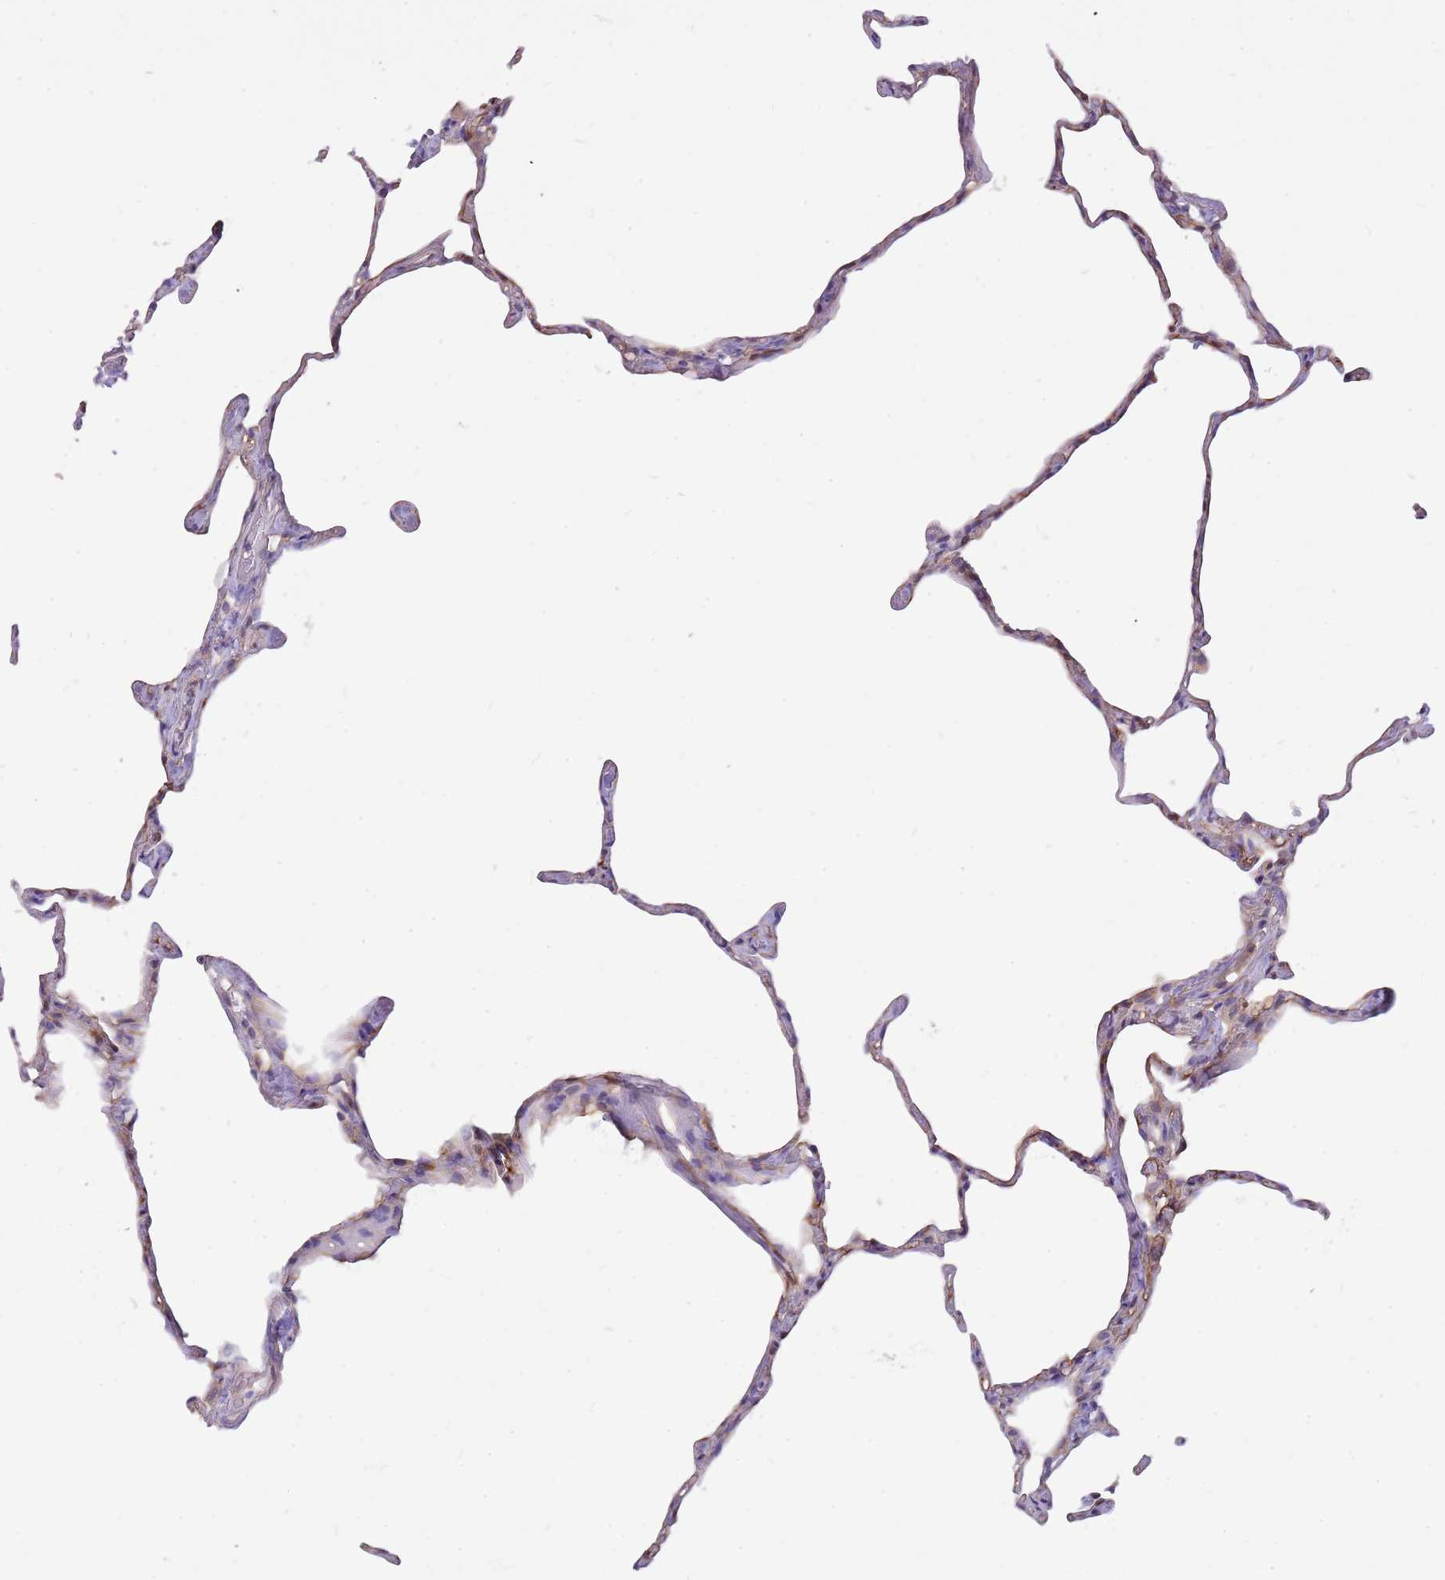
{"staining": {"intensity": "moderate", "quantity": "25%-75%", "location": "cytoplasmic/membranous"}, "tissue": "lung", "cell_type": "Alveolar cells", "image_type": "normal", "snomed": [{"axis": "morphology", "description": "Normal tissue, NOS"}, {"axis": "topography", "description": "Lung"}], "caption": "Immunohistochemical staining of unremarkable lung displays medium levels of moderate cytoplasmic/membranous positivity in about 25%-75% of alveolar cells.", "gene": "NTN4", "patient": {"sex": "male", "age": 65}}